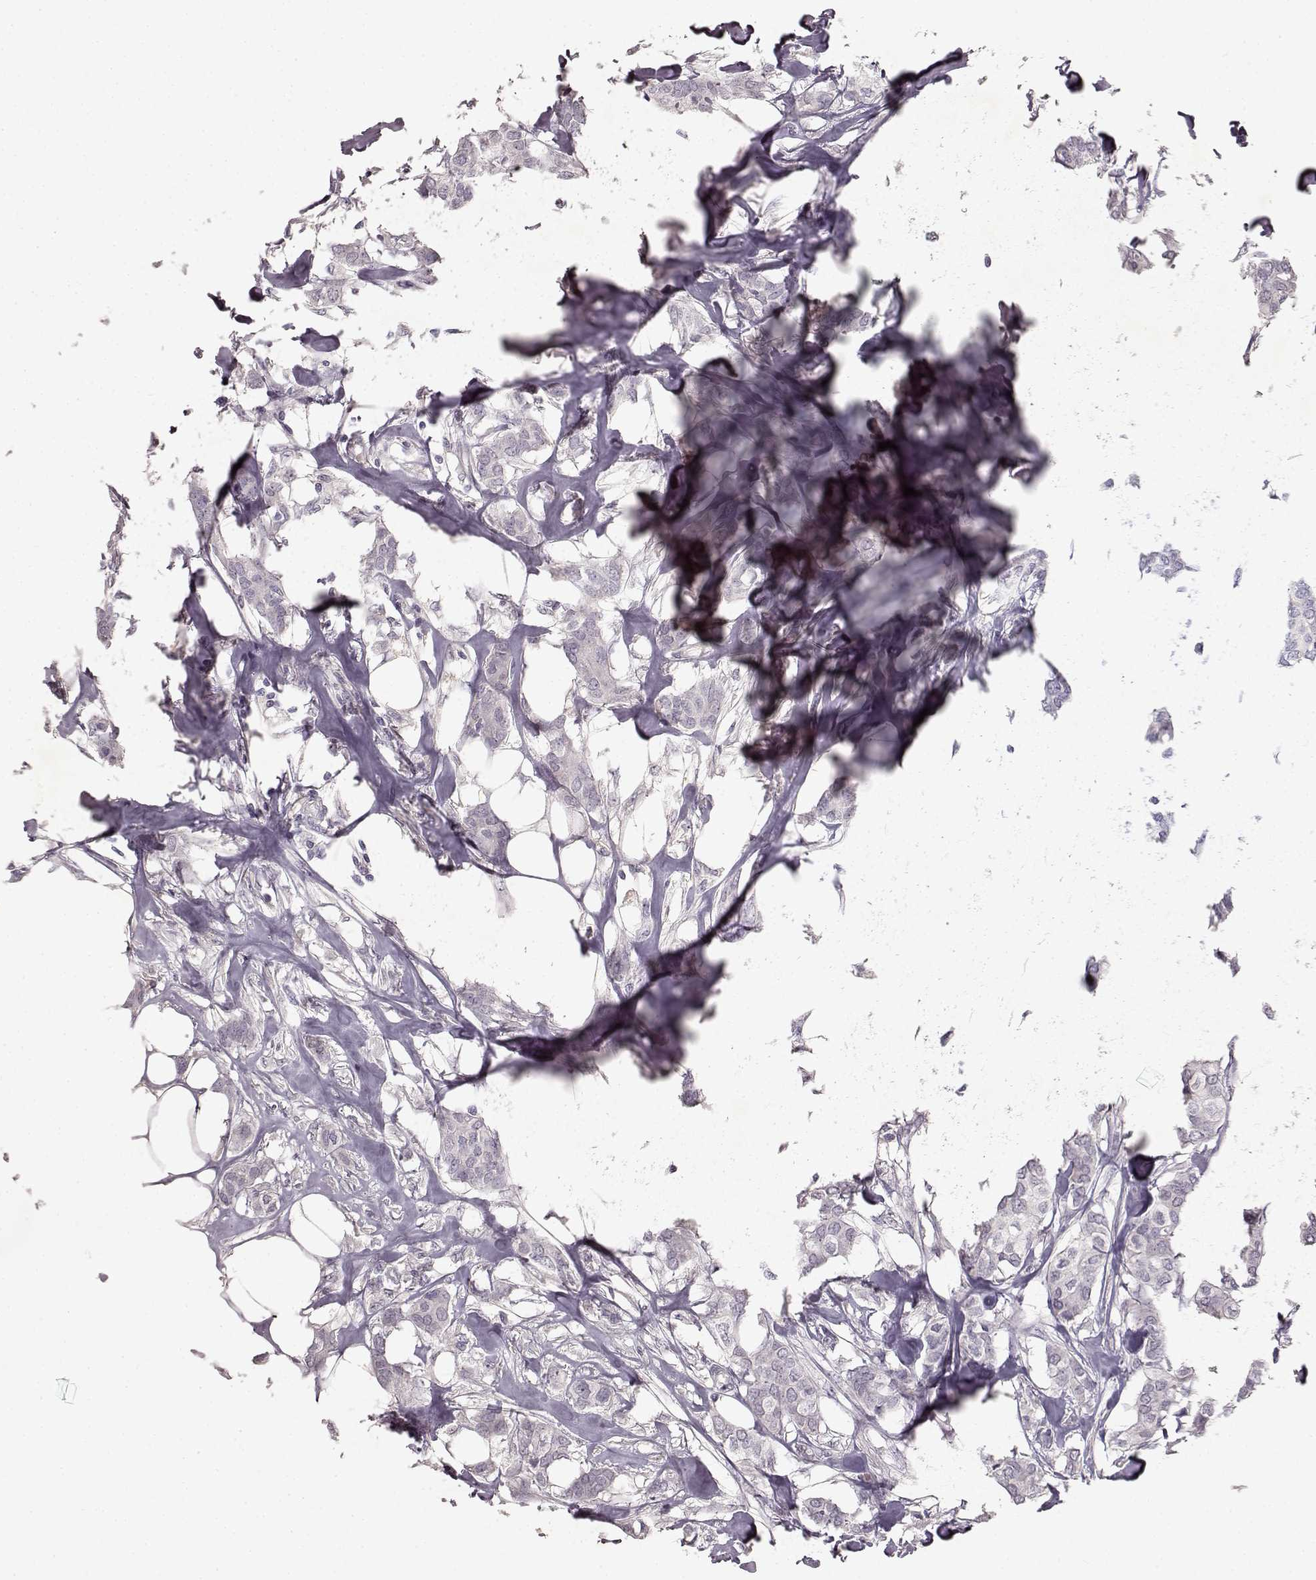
{"staining": {"intensity": "negative", "quantity": "none", "location": "none"}, "tissue": "breast cancer", "cell_type": "Tumor cells", "image_type": "cancer", "snomed": [{"axis": "morphology", "description": "Duct carcinoma"}, {"axis": "topography", "description": "Breast"}], "caption": "Immunohistochemical staining of human breast cancer exhibits no significant staining in tumor cells.", "gene": "SPAG17", "patient": {"sex": "female", "age": 62}}